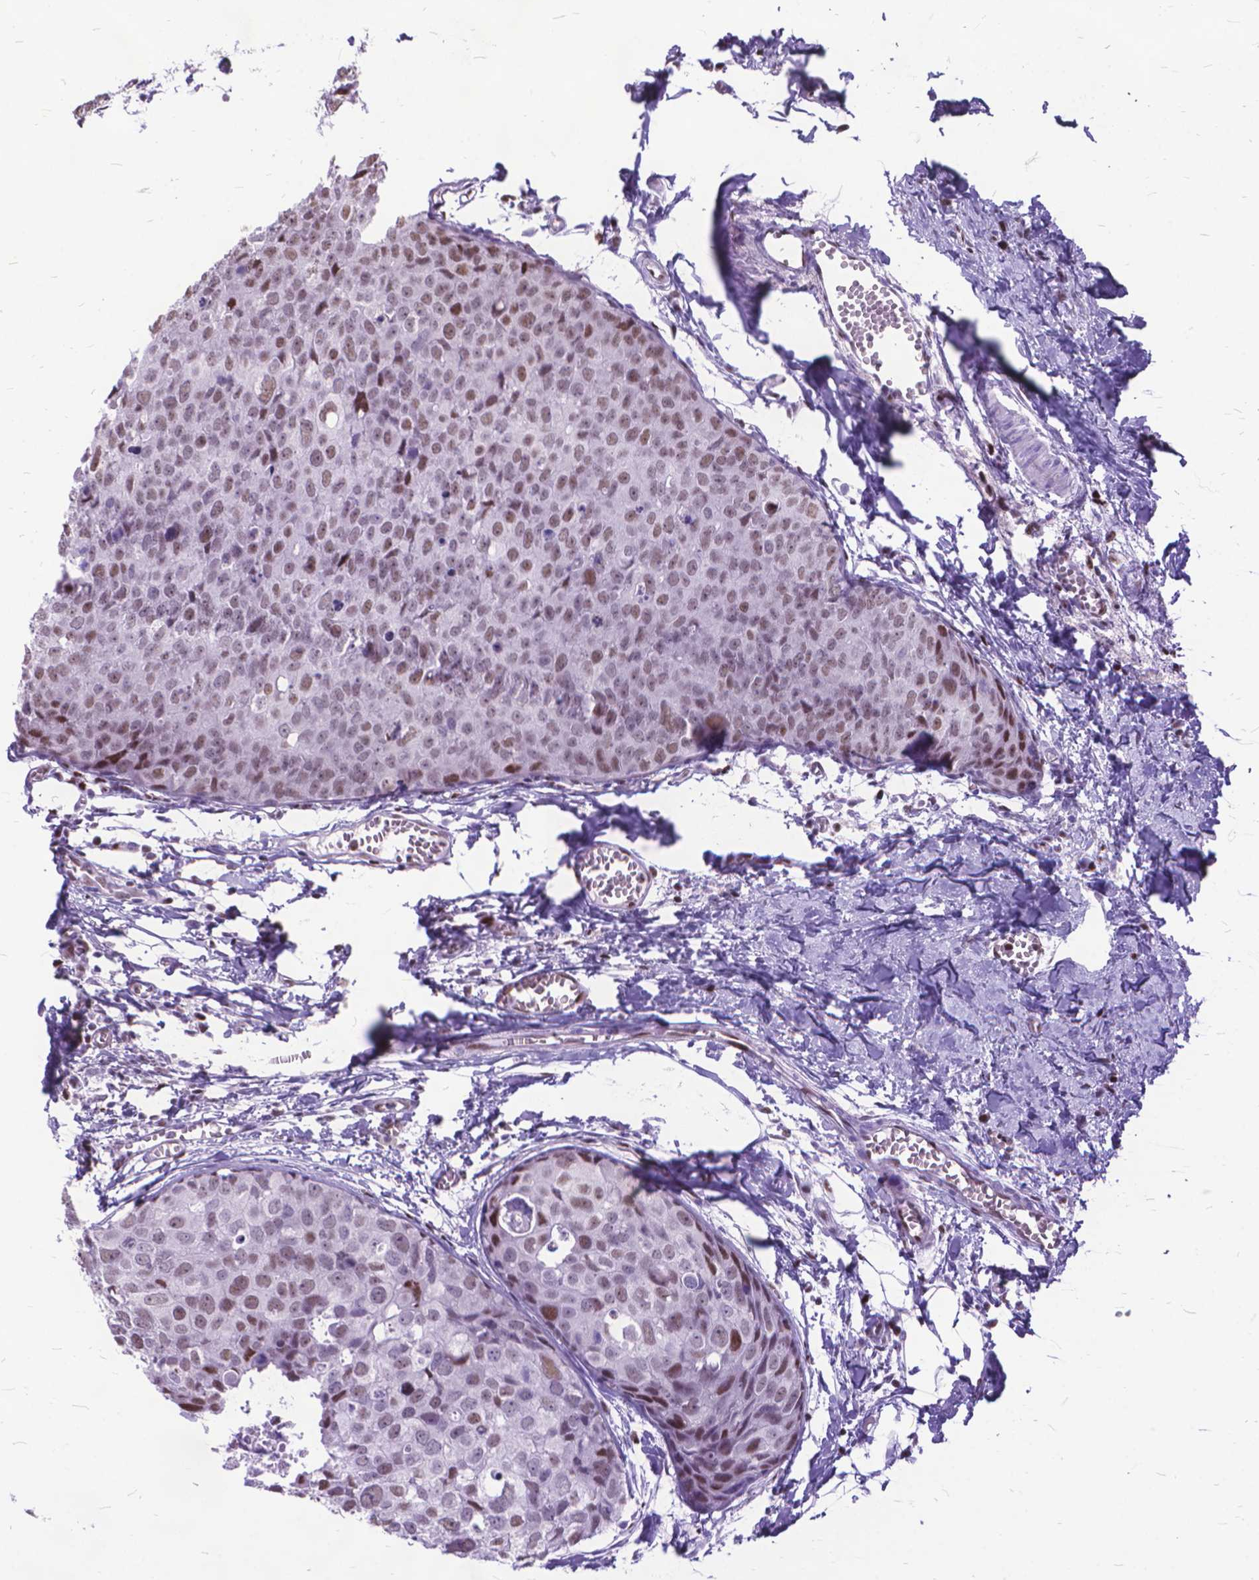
{"staining": {"intensity": "weak", "quantity": "25%-75%", "location": "nuclear"}, "tissue": "breast cancer", "cell_type": "Tumor cells", "image_type": "cancer", "snomed": [{"axis": "morphology", "description": "Duct carcinoma"}, {"axis": "topography", "description": "Breast"}], "caption": "A brown stain highlights weak nuclear expression of a protein in human breast cancer (invasive ductal carcinoma) tumor cells.", "gene": "POLE4", "patient": {"sex": "female", "age": 38}}